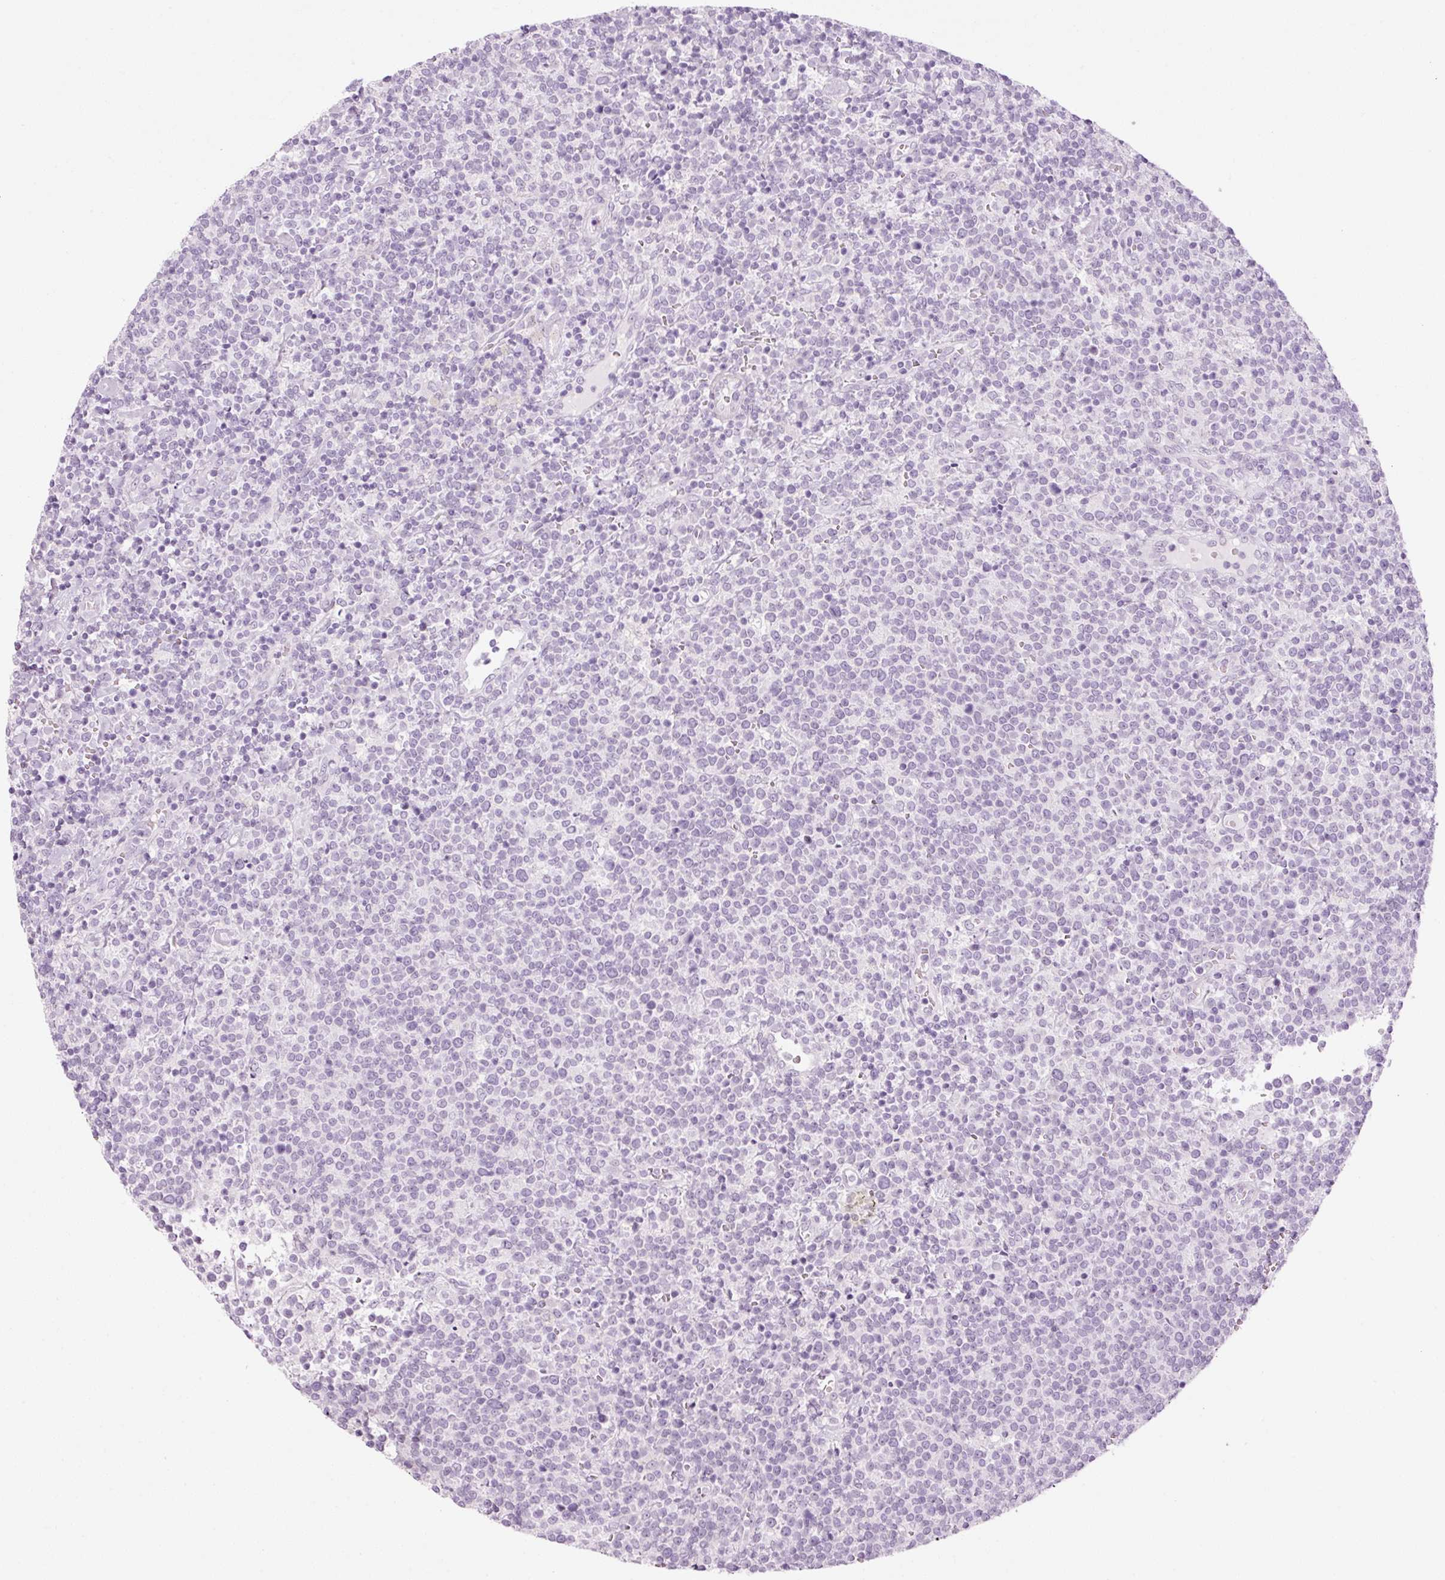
{"staining": {"intensity": "negative", "quantity": "none", "location": "none"}, "tissue": "lymphoma", "cell_type": "Tumor cells", "image_type": "cancer", "snomed": [{"axis": "morphology", "description": "Malignant lymphoma, non-Hodgkin's type, High grade"}, {"axis": "topography", "description": "Lymph node"}], "caption": "DAB (3,3'-diaminobenzidine) immunohistochemical staining of human lymphoma demonstrates no significant positivity in tumor cells.", "gene": "ANKRD20A1", "patient": {"sex": "male", "age": 61}}